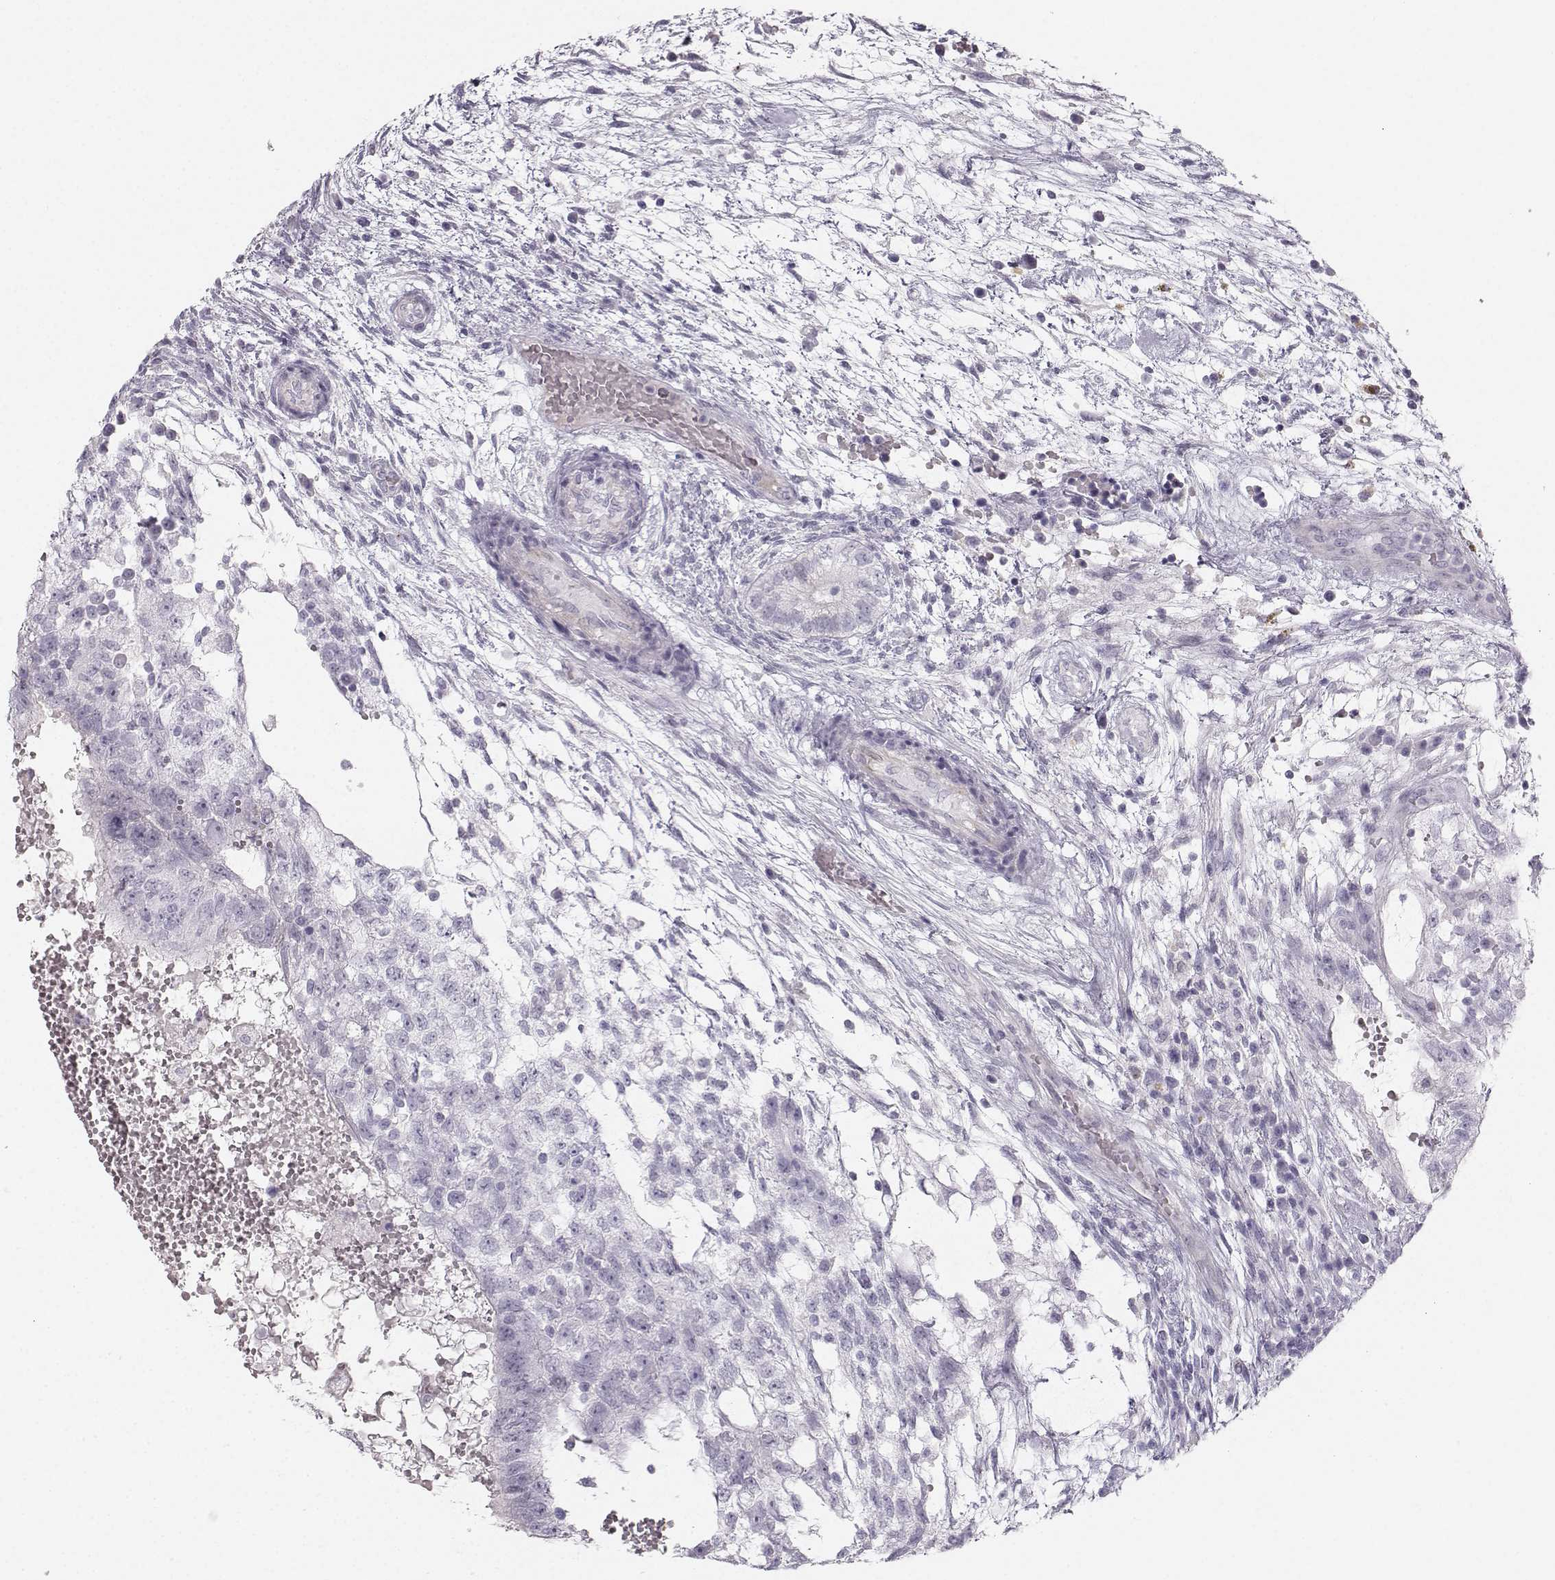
{"staining": {"intensity": "negative", "quantity": "none", "location": "none"}, "tissue": "testis cancer", "cell_type": "Tumor cells", "image_type": "cancer", "snomed": [{"axis": "morphology", "description": "Normal tissue, NOS"}, {"axis": "morphology", "description": "Carcinoma, Embryonal, NOS"}, {"axis": "topography", "description": "Testis"}, {"axis": "topography", "description": "Epididymis"}], "caption": "DAB (3,3'-diaminobenzidine) immunohistochemical staining of human testis cancer (embryonal carcinoma) reveals no significant positivity in tumor cells.", "gene": "CASR", "patient": {"sex": "male", "age": 32}}